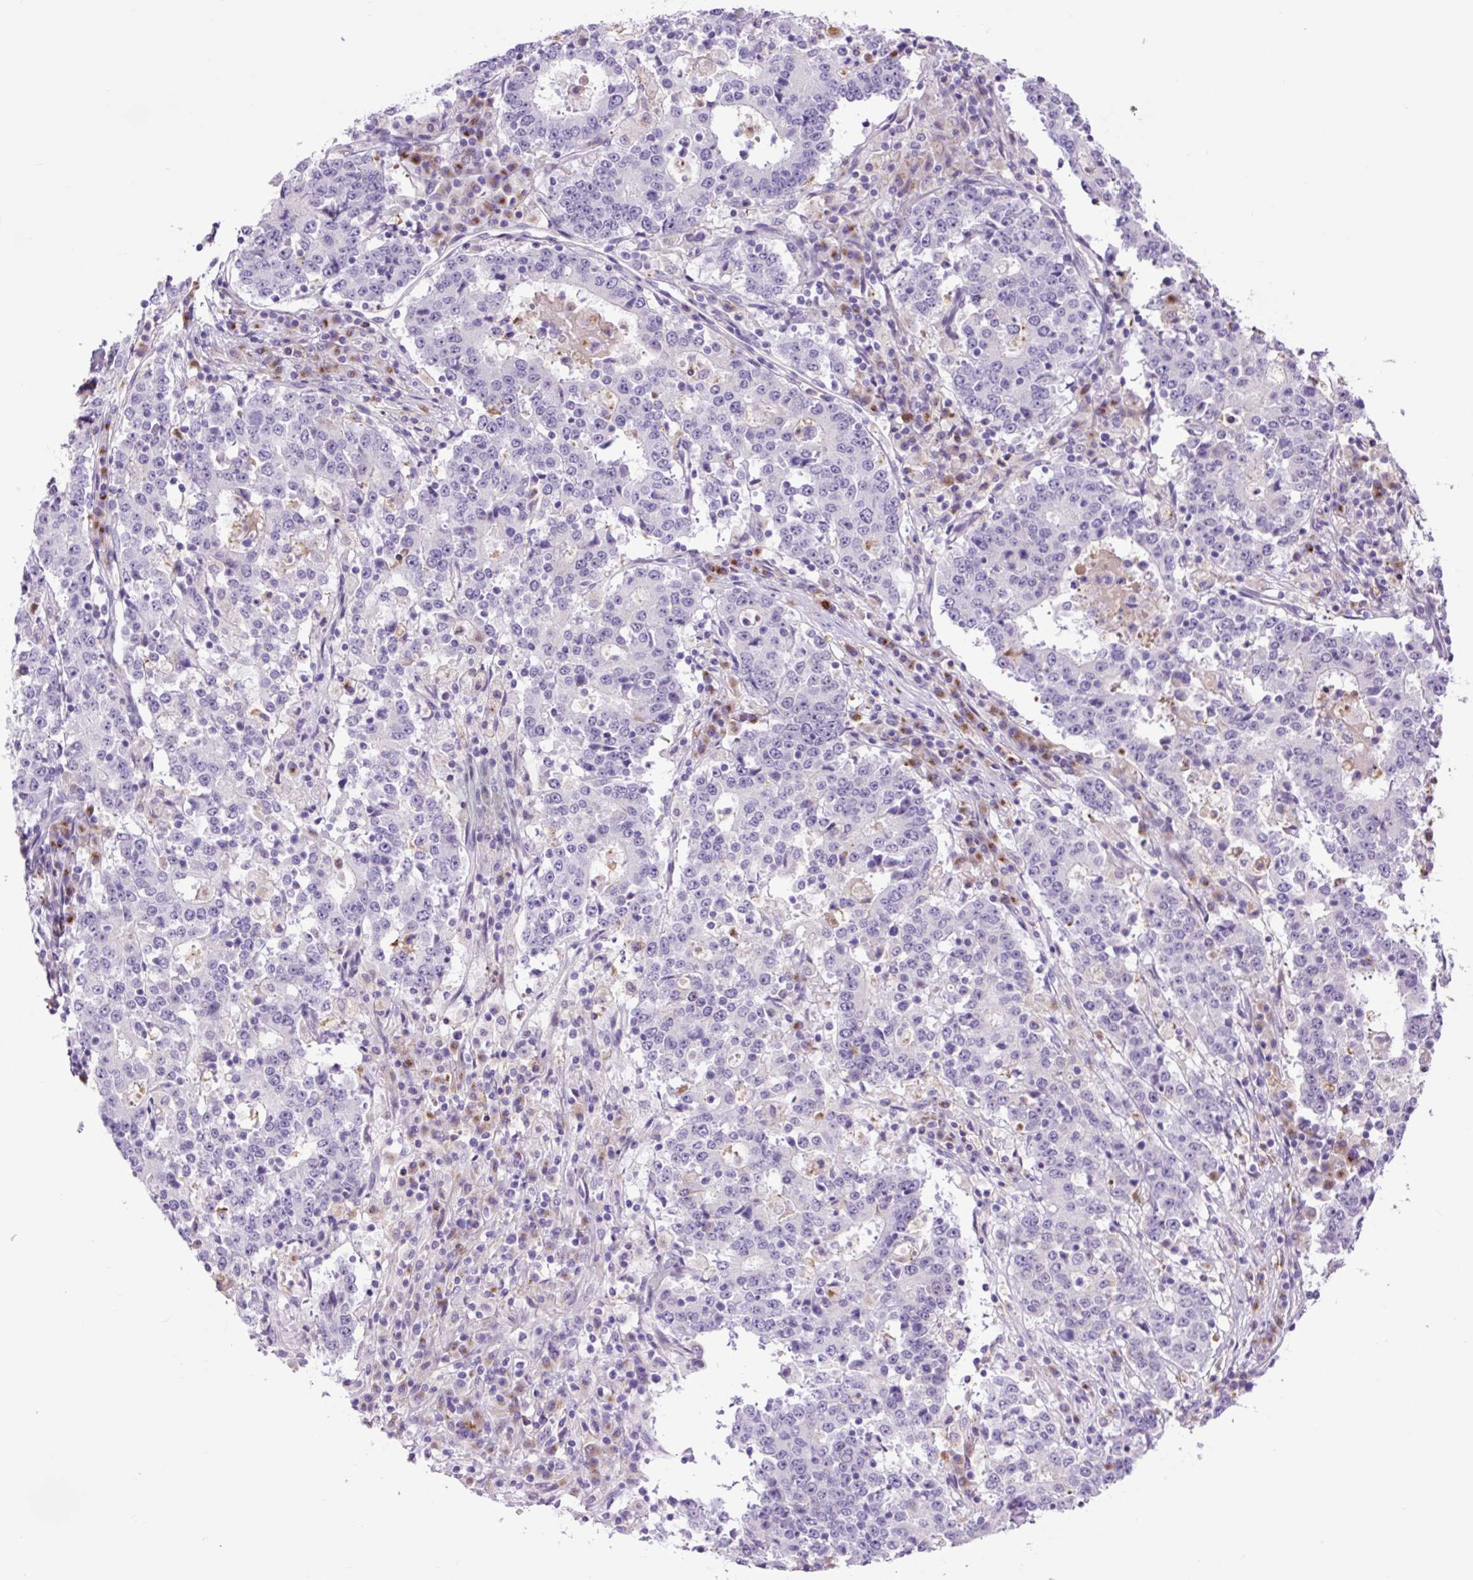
{"staining": {"intensity": "negative", "quantity": "none", "location": "none"}, "tissue": "stomach cancer", "cell_type": "Tumor cells", "image_type": "cancer", "snomed": [{"axis": "morphology", "description": "Adenocarcinoma, NOS"}, {"axis": "topography", "description": "Stomach"}], "caption": "An IHC image of stomach adenocarcinoma is shown. There is no staining in tumor cells of stomach adenocarcinoma.", "gene": "MFSD3", "patient": {"sex": "male", "age": 59}}